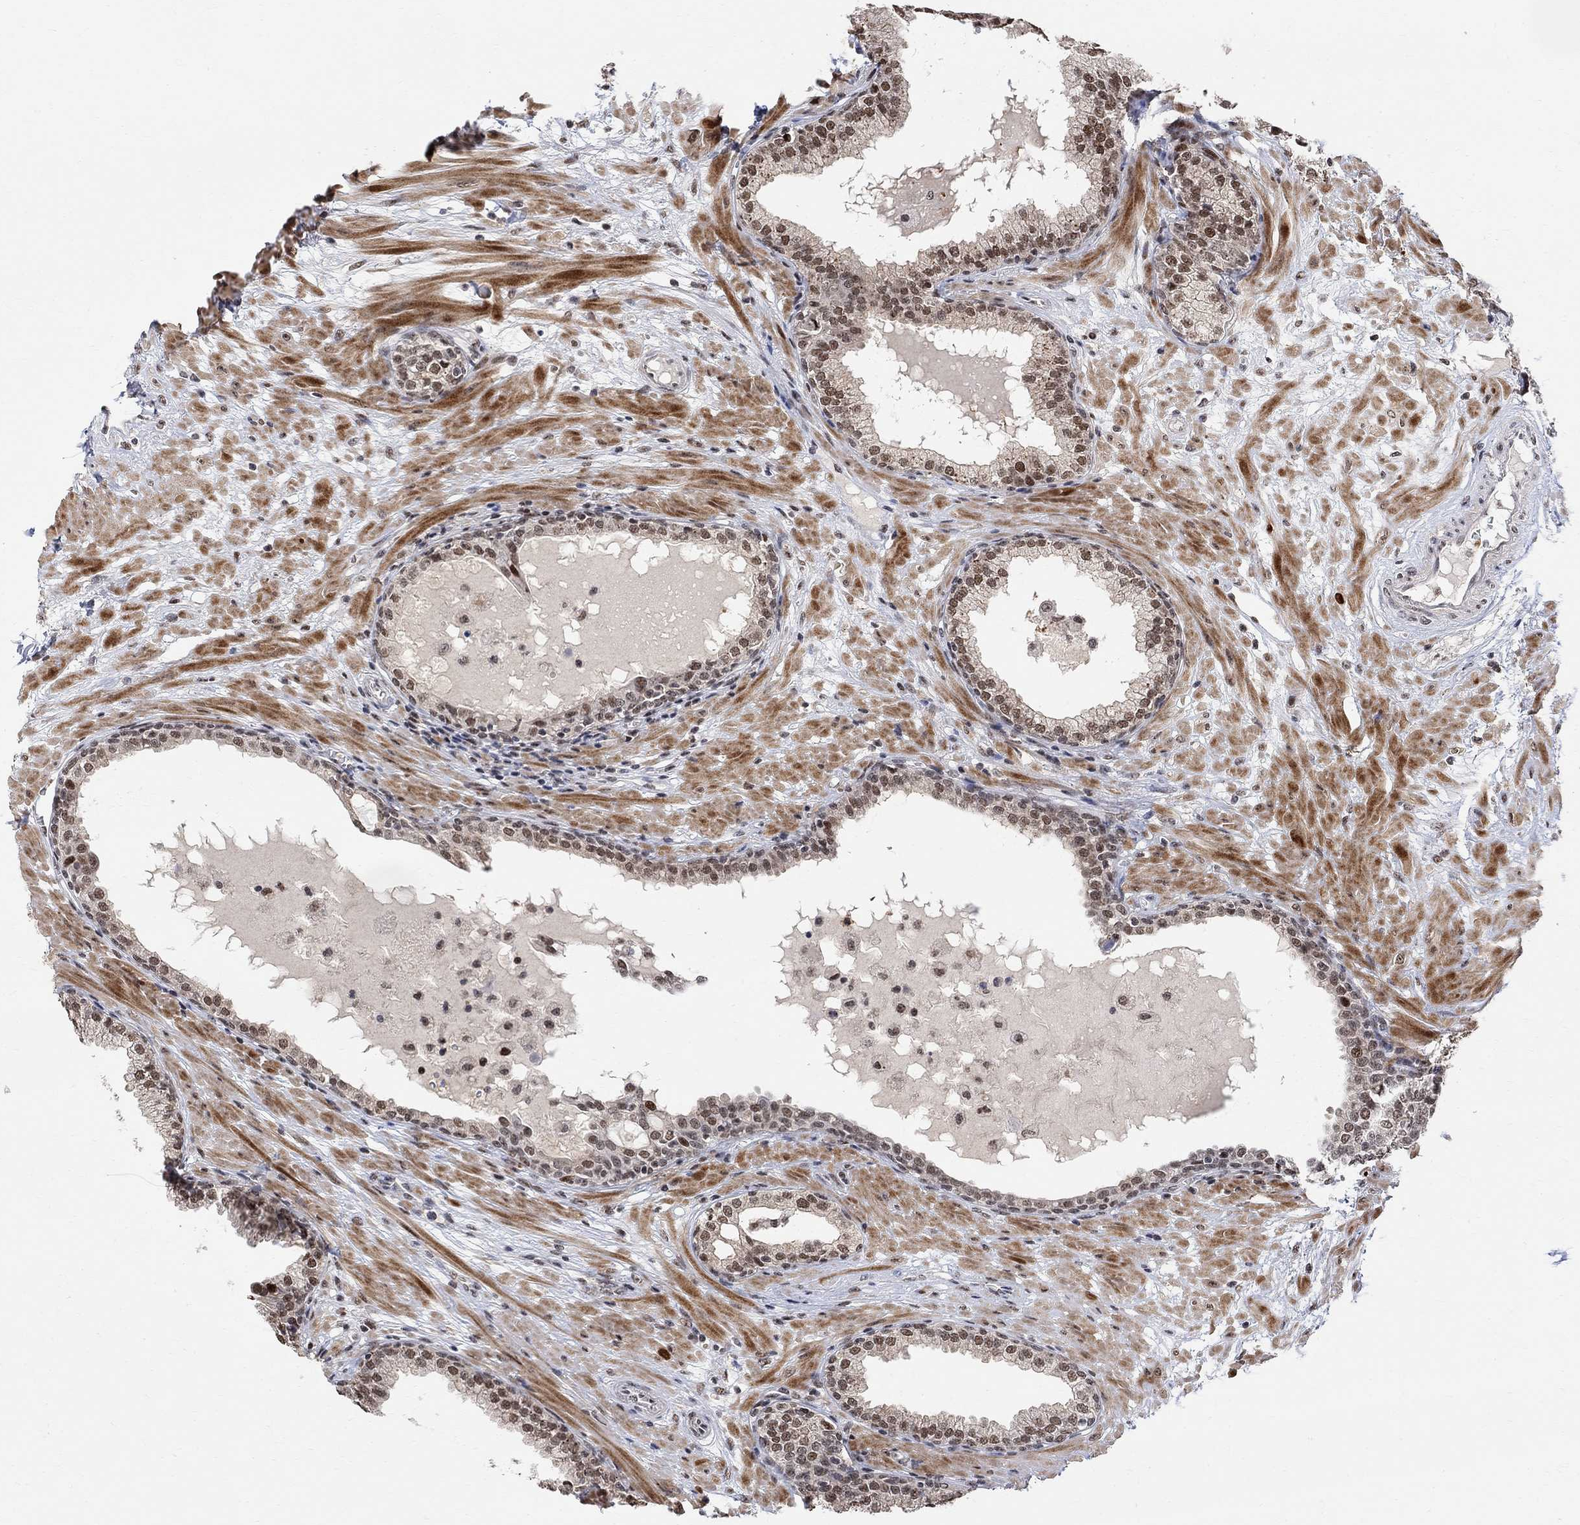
{"staining": {"intensity": "moderate", "quantity": "<25%", "location": "nuclear"}, "tissue": "prostate", "cell_type": "Glandular cells", "image_type": "normal", "snomed": [{"axis": "morphology", "description": "Normal tissue, NOS"}, {"axis": "topography", "description": "Prostate"}], "caption": "Brown immunohistochemical staining in normal human prostate demonstrates moderate nuclear positivity in approximately <25% of glandular cells.", "gene": "E4F1", "patient": {"sex": "male", "age": 64}}